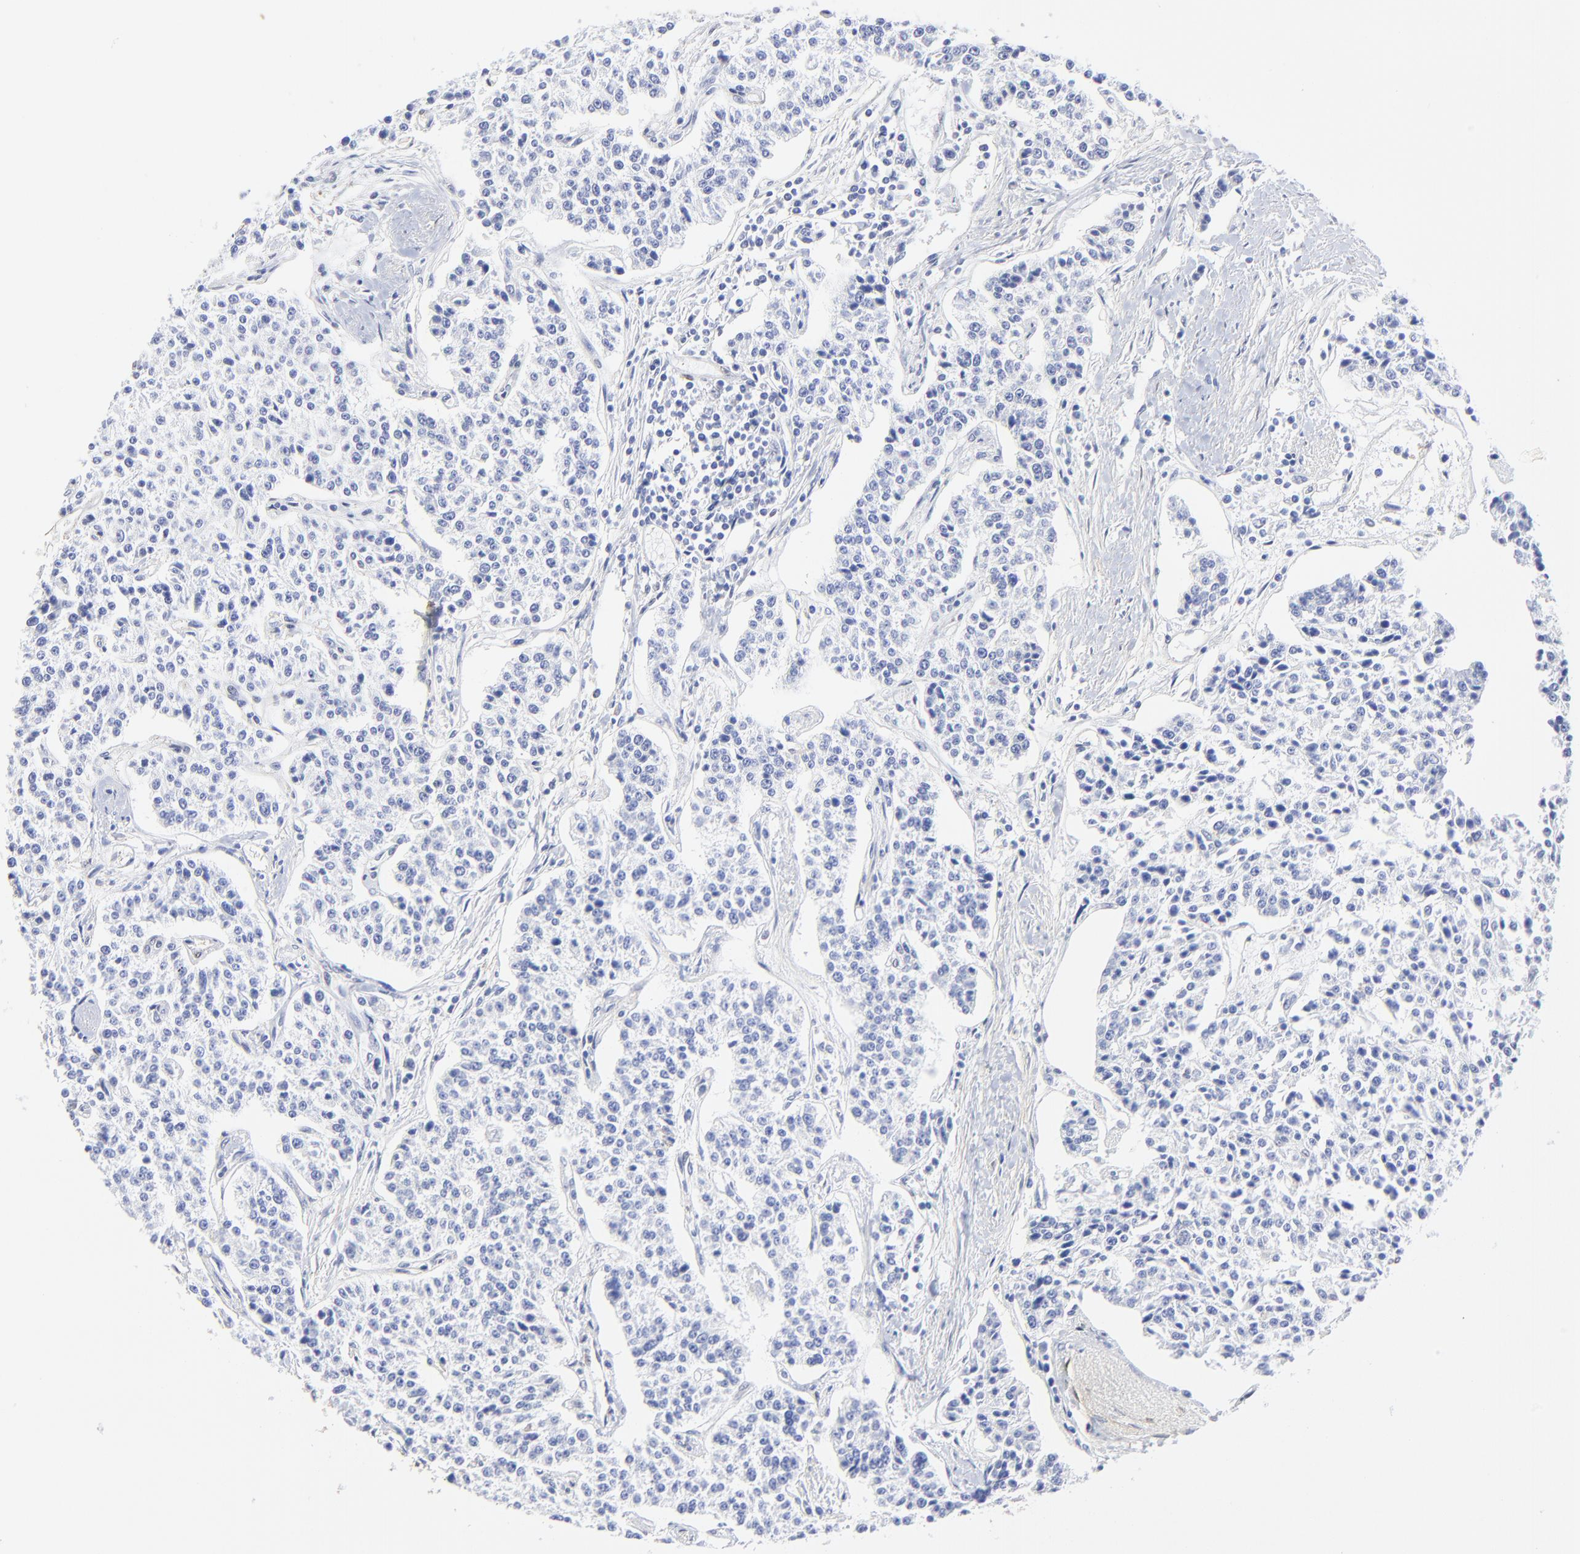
{"staining": {"intensity": "negative", "quantity": "none", "location": "none"}, "tissue": "carcinoid", "cell_type": "Tumor cells", "image_type": "cancer", "snomed": [{"axis": "morphology", "description": "Carcinoid, malignant, NOS"}, {"axis": "topography", "description": "Stomach"}], "caption": "DAB immunohistochemical staining of carcinoid demonstrates no significant positivity in tumor cells.", "gene": "TAGLN2", "patient": {"sex": "female", "age": 76}}